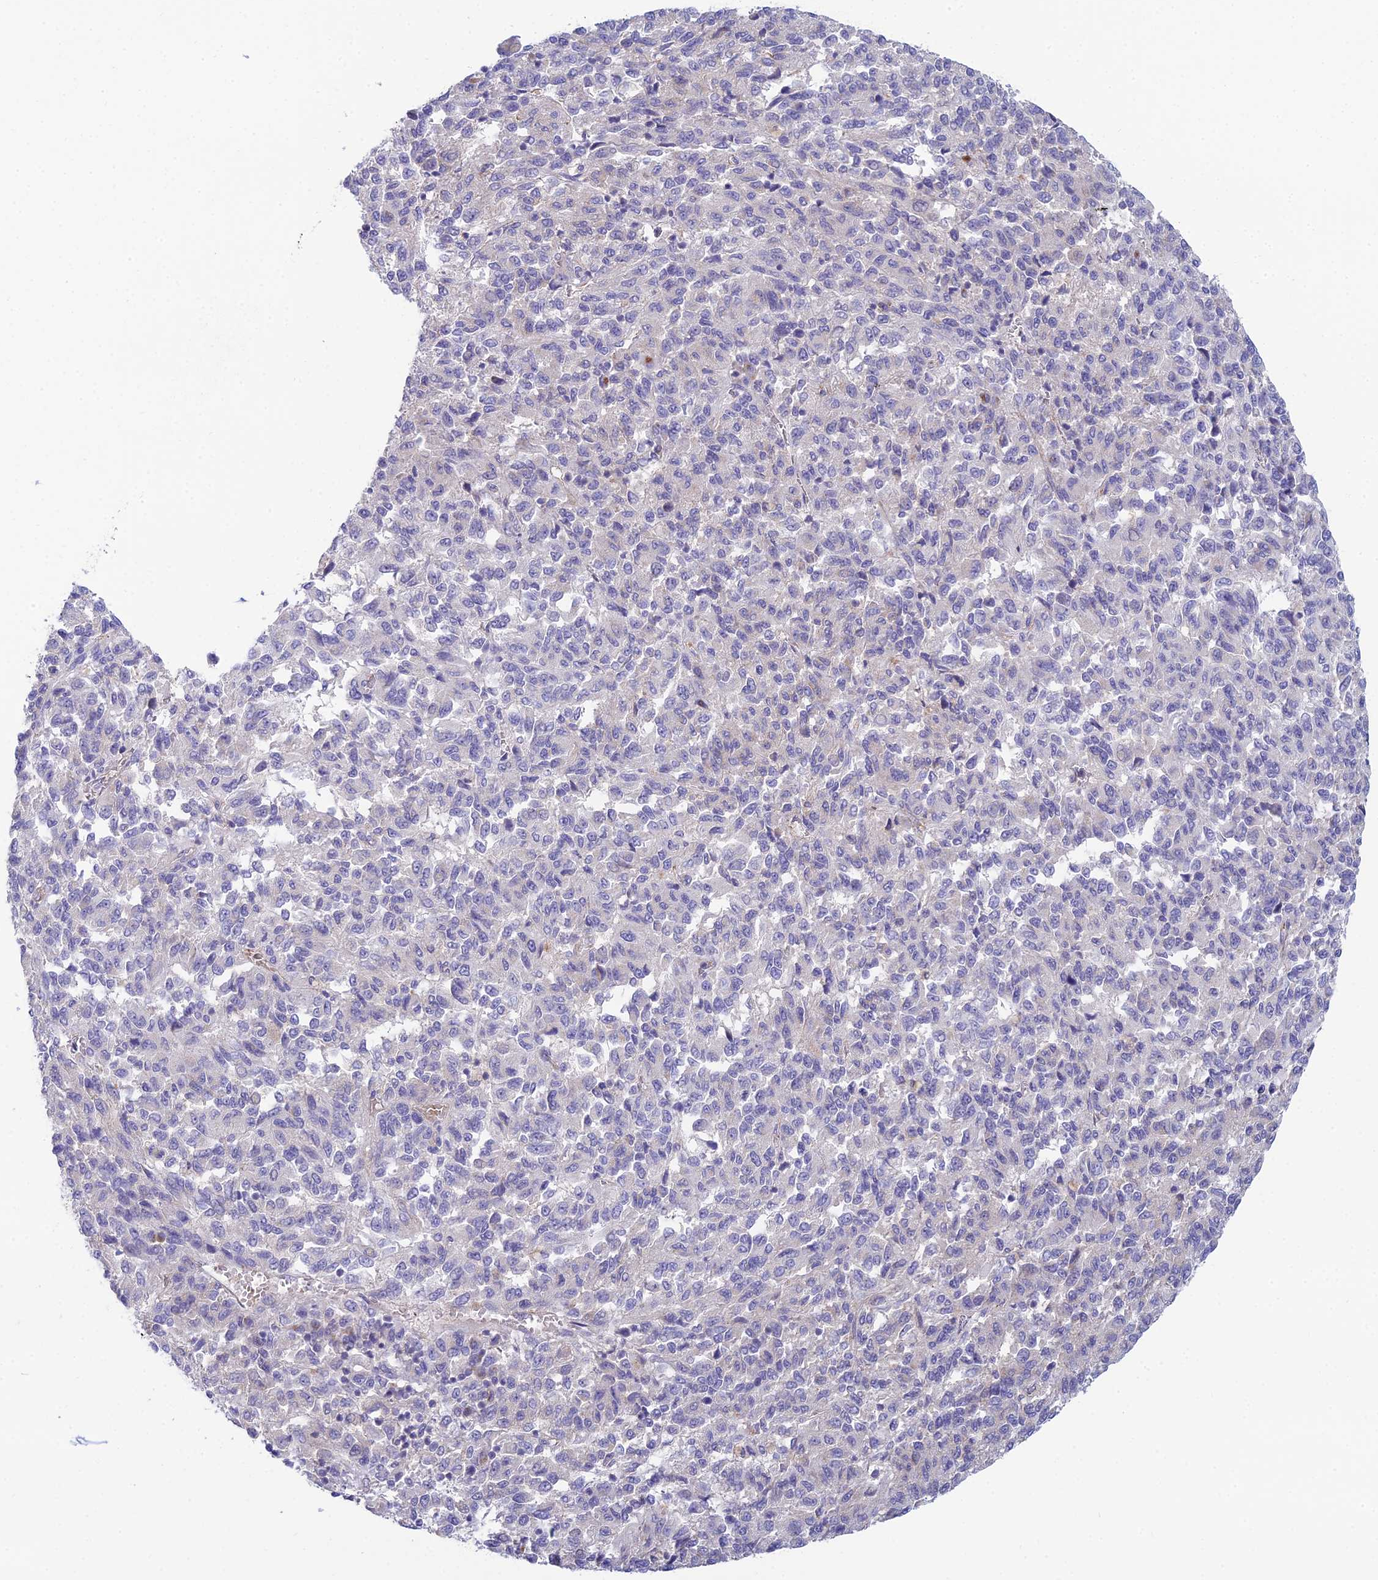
{"staining": {"intensity": "negative", "quantity": "none", "location": "none"}, "tissue": "melanoma", "cell_type": "Tumor cells", "image_type": "cancer", "snomed": [{"axis": "morphology", "description": "Malignant melanoma, Metastatic site"}, {"axis": "topography", "description": "Lung"}], "caption": "Tumor cells are negative for protein expression in human melanoma.", "gene": "ZNF564", "patient": {"sex": "male", "age": 64}}